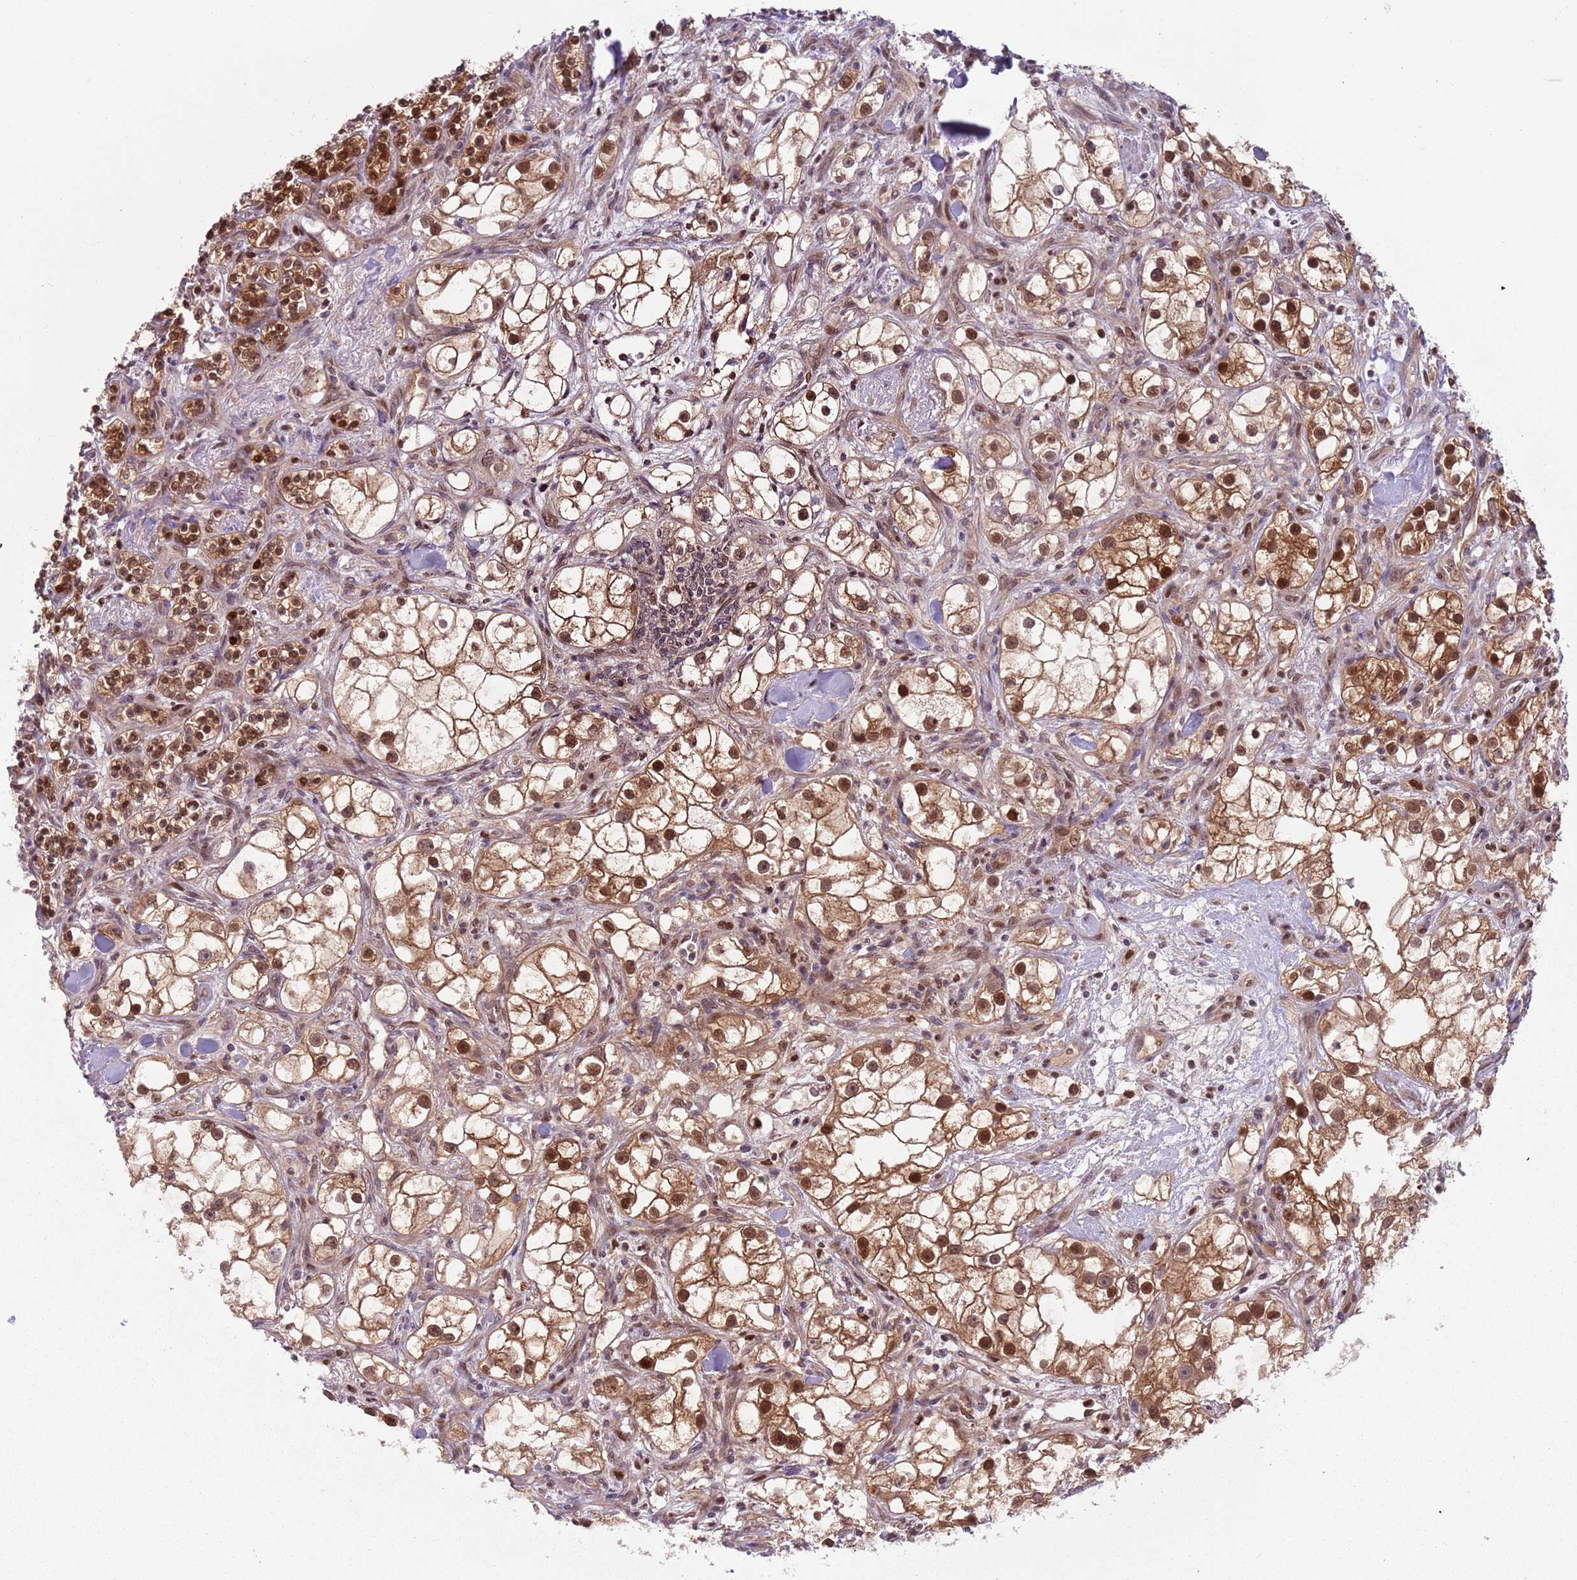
{"staining": {"intensity": "strong", "quantity": ">75%", "location": "cytoplasmic/membranous,nuclear"}, "tissue": "renal cancer", "cell_type": "Tumor cells", "image_type": "cancer", "snomed": [{"axis": "morphology", "description": "Adenocarcinoma, NOS"}, {"axis": "topography", "description": "Kidney"}], "caption": "Strong cytoplasmic/membranous and nuclear positivity is identified in approximately >75% of tumor cells in renal adenocarcinoma.", "gene": "RMND5B", "patient": {"sex": "male", "age": 77}}